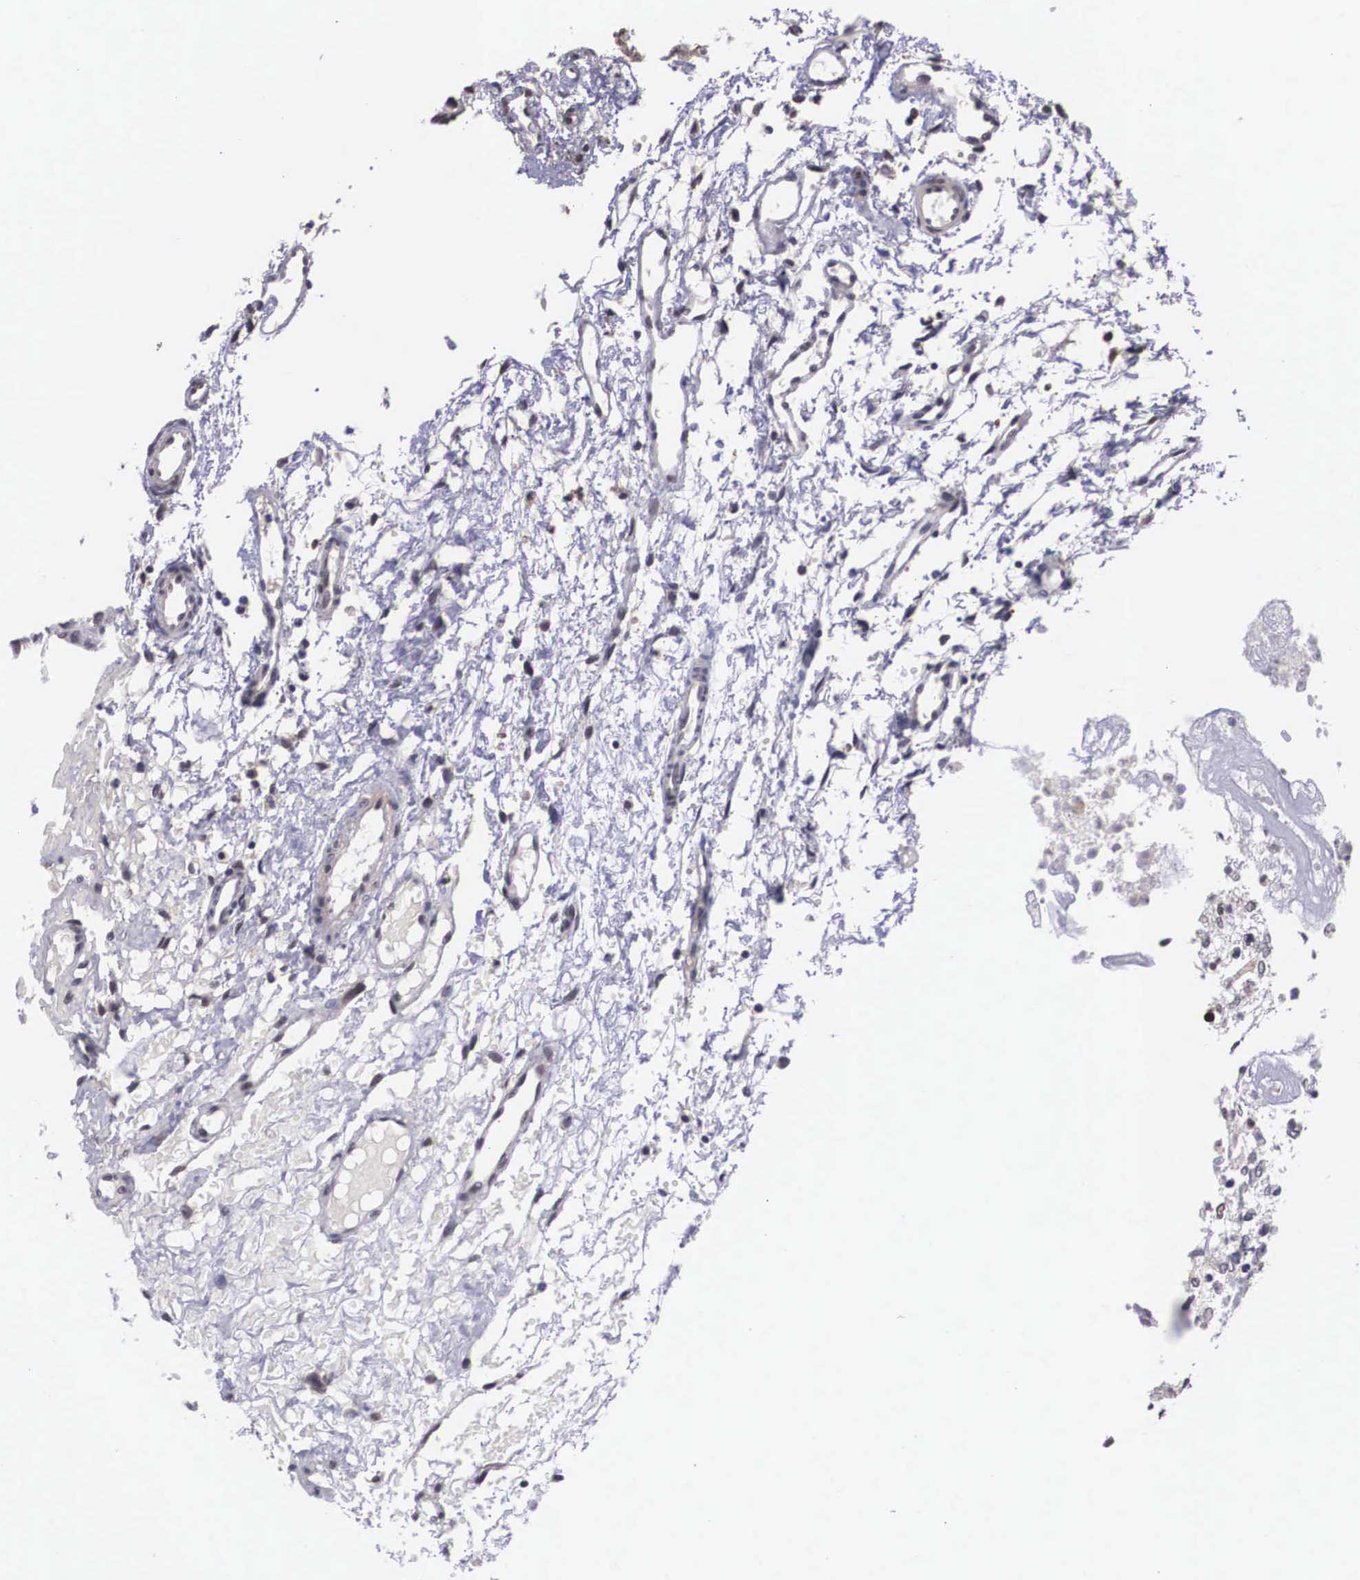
{"staining": {"intensity": "negative", "quantity": "none", "location": "none"}, "tissue": "glioma", "cell_type": "Tumor cells", "image_type": "cancer", "snomed": [{"axis": "morphology", "description": "Glioma, malignant, High grade"}, {"axis": "topography", "description": "Brain"}], "caption": "High-grade glioma (malignant) was stained to show a protein in brown. There is no significant expression in tumor cells.", "gene": "ZNF275", "patient": {"sex": "male", "age": 77}}